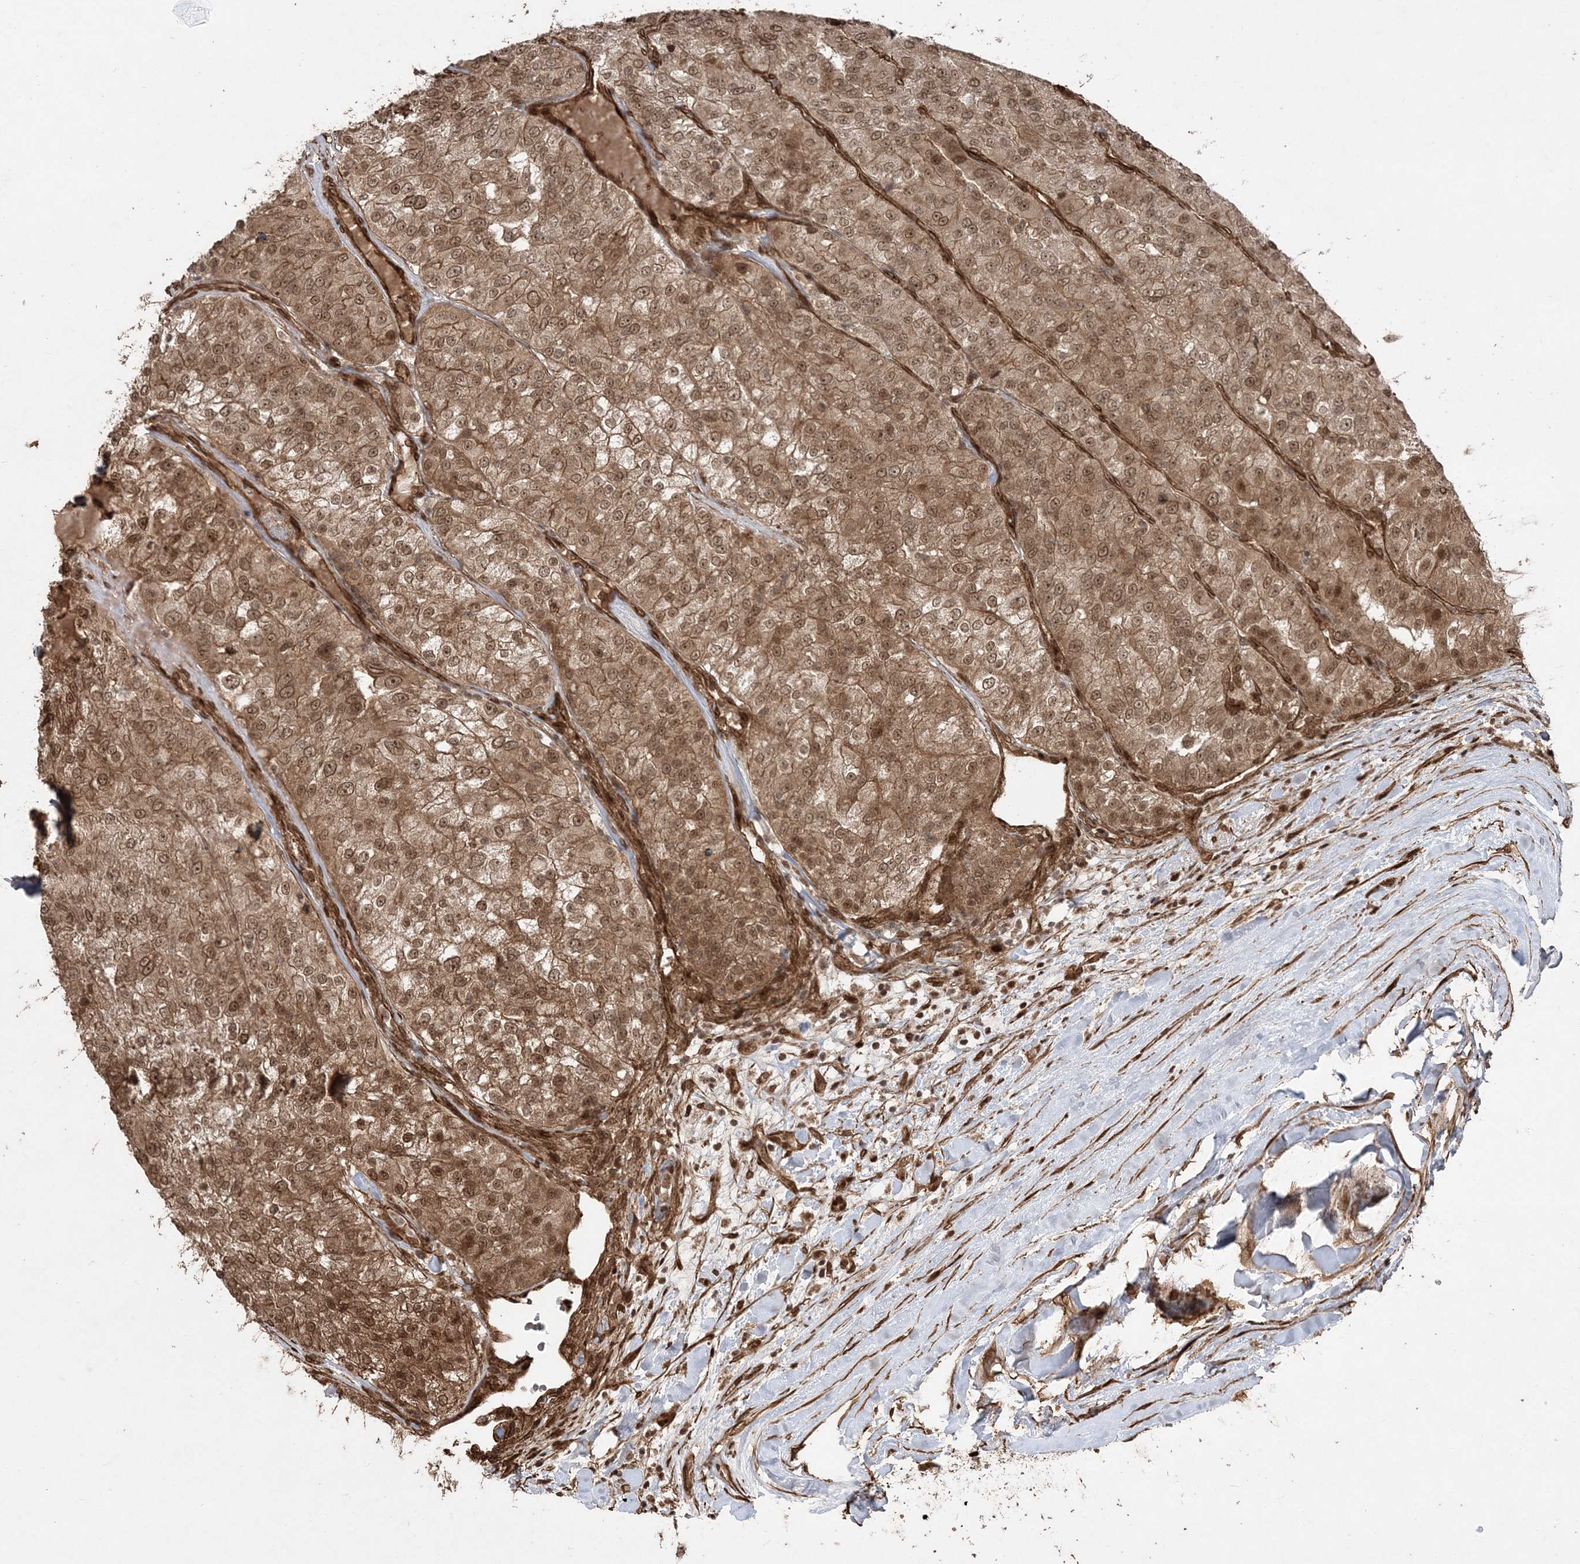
{"staining": {"intensity": "moderate", "quantity": ">75%", "location": "cytoplasmic/membranous,nuclear"}, "tissue": "renal cancer", "cell_type": "Tumor cells", "image_type": "cancer", "snomed": [{"axis": "morphology", "description": "Adenocarcinoma, NOS"}, {"axis": "topography", "description": "Kidney"}], "caption": "Protein expression analysis of human renal cancer reveals moderate cytoplasmic/membranous and nuclear staining in about >75% of tumor cells.", "gene": "ETAA1", "patient": {"sex": "female", "age": 63}}